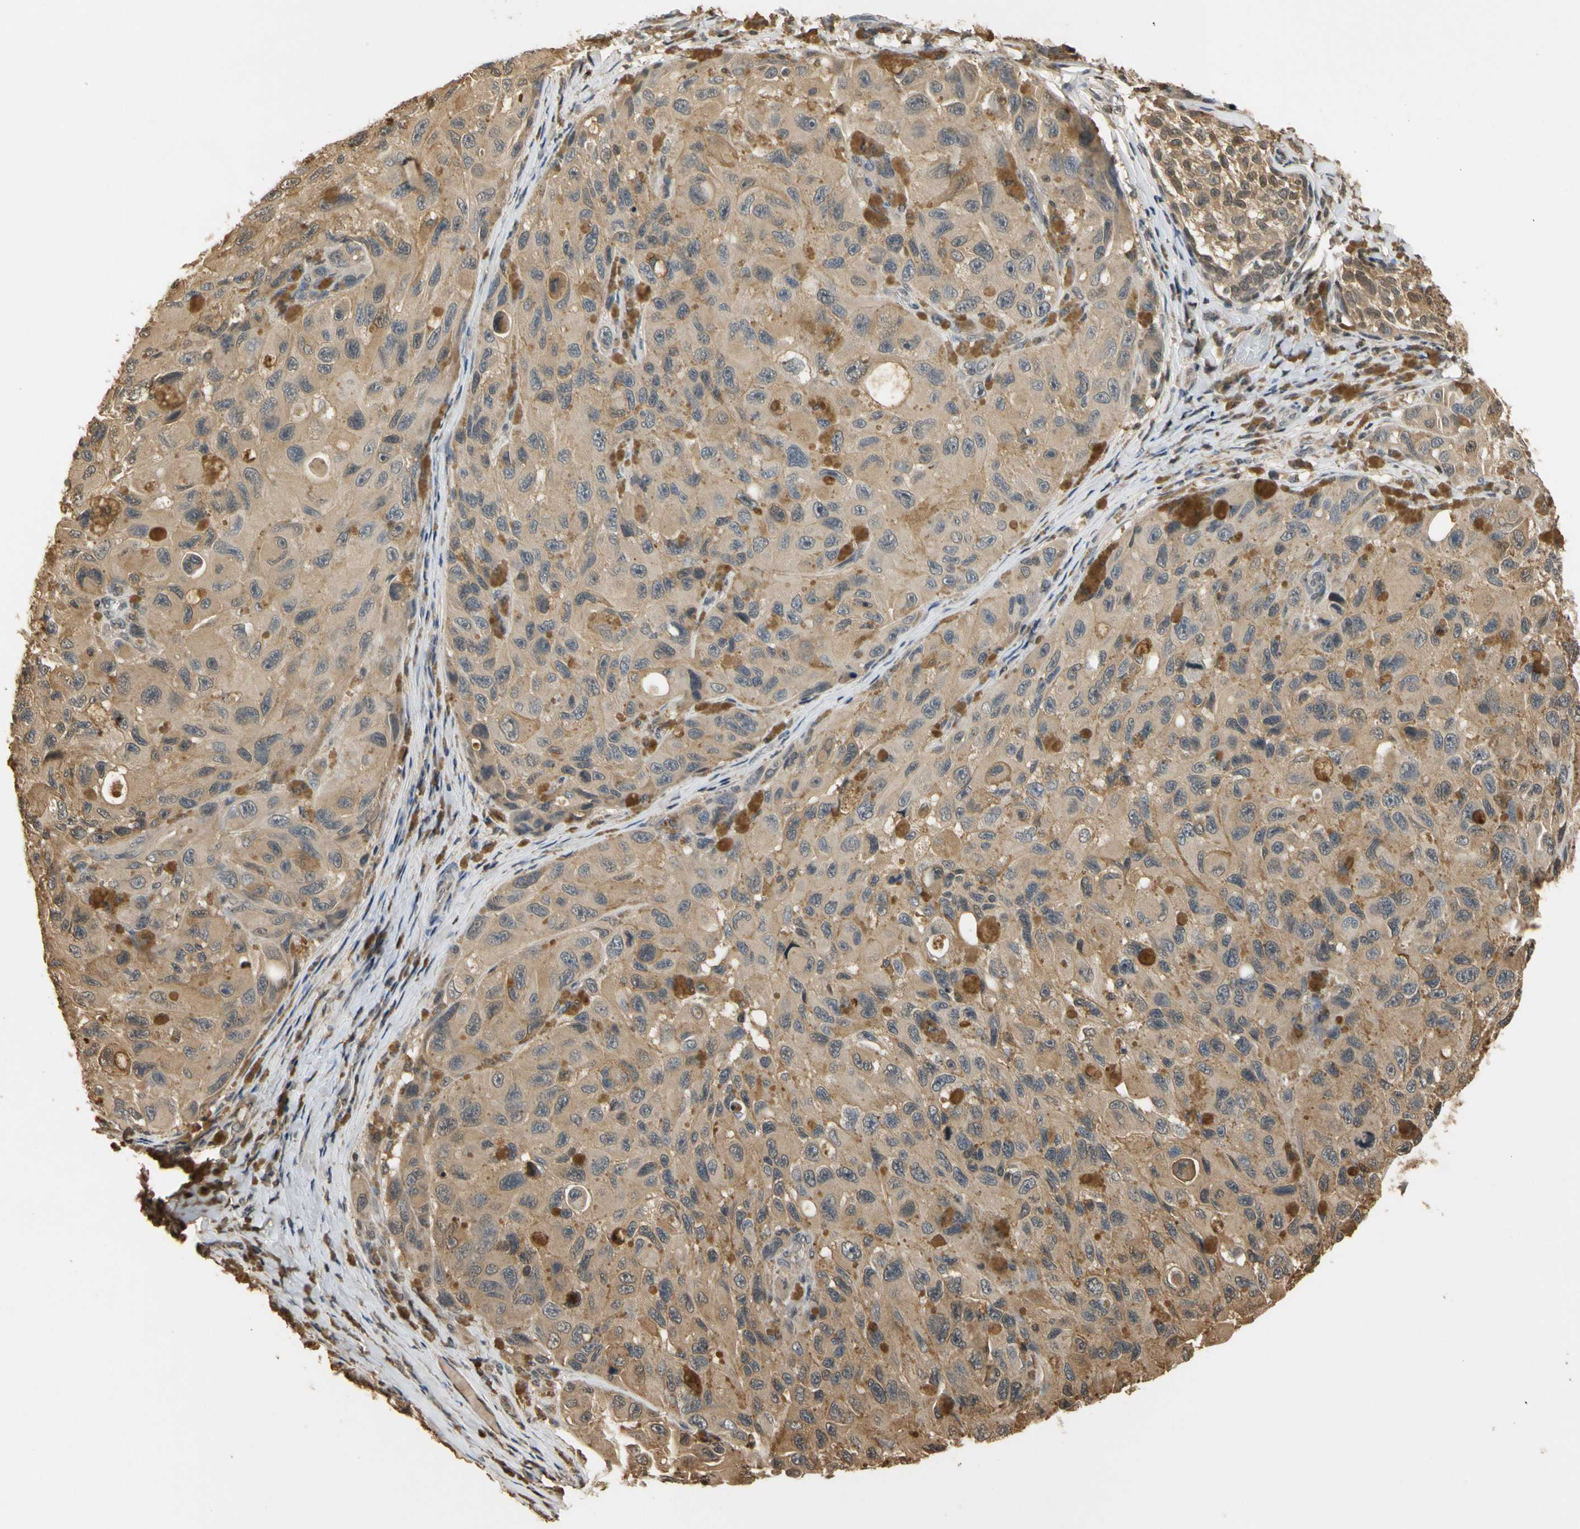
{"staining": {"intensity": "moderate", "quantity": ">75%", "location": "cytoplasmic/membranous"}, "tissue": "melanoma", "cell_type": "Tumor cells", "image_type": "cancer", "snomed": [{"axis": "morphology", "description": "Malignant melanoma, NOS"}, {"axis": "topography", "description": "Skin"}], "caption": "A medium amount of moderate cytoplasmic/membranous expression is identified in approximately >75% of tumor cells in malignant melanoma tissue. (Stains: DAB (3,3'-diaminobenzidine) in brown, nuclei in blue, Microscopy: brightfield microscopy at high magnification).", "gene": "SOD1", "patient": {"sex": "female", "age": 73}}